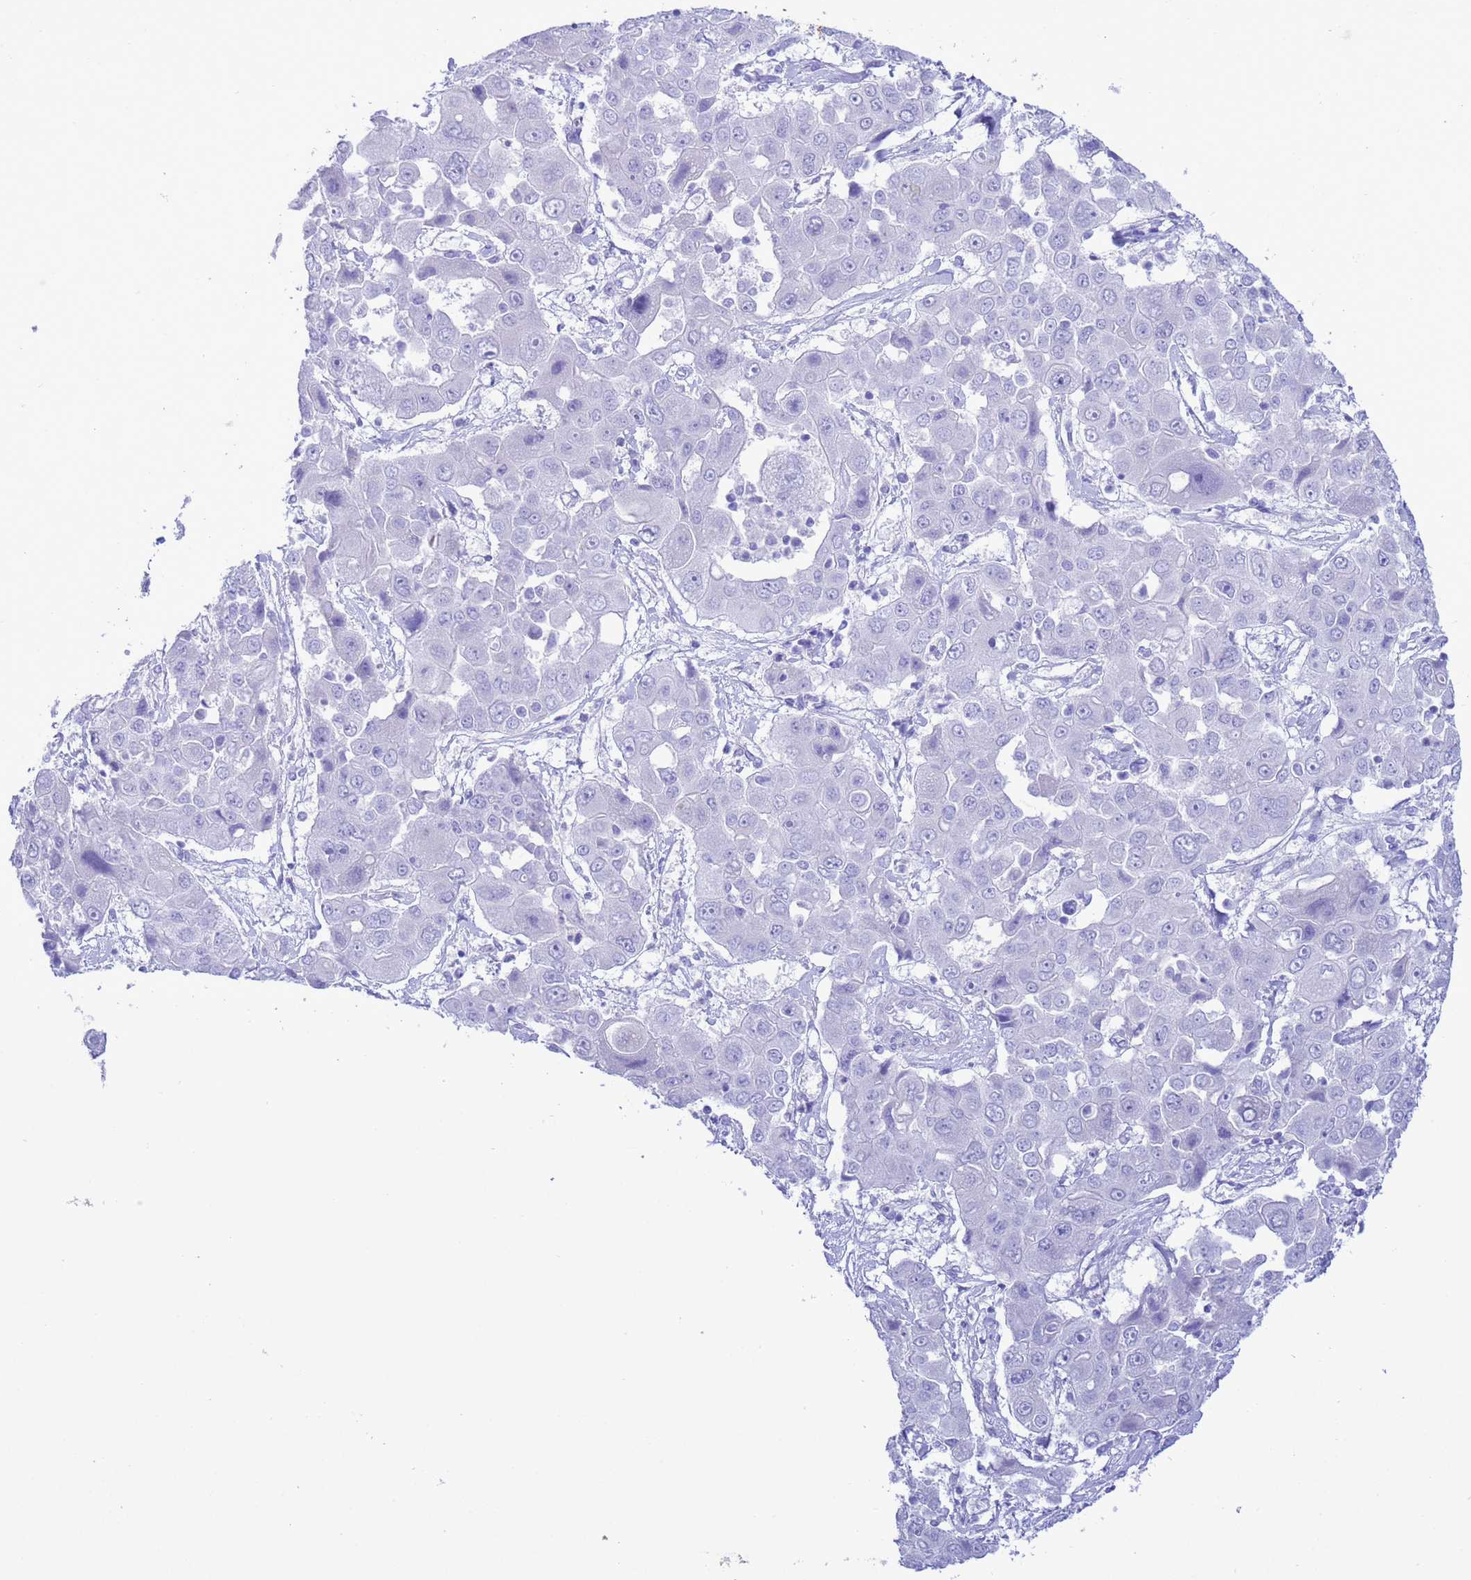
{"staining": {"intensity": "negative", "quantity": "none", "location": "none"}, "tissue": "liver cancer", "cell_type": "Tumor cells", "image_type": "cancer", "snomed": [{"axis": "morphology", "description": "Cholangiocarcinoma"}, {"axis": "topography", "description": "Liver"}], "caption": "The IHC photomicrograph has no significant expression in tumor cells of liver cancer tissue. The staining is performed using DAB brown chromogen with nuclei counter-stained in using hematoxylin.", "gene": "GSTM1", "patient": {"sex": "male", "age": 67}}